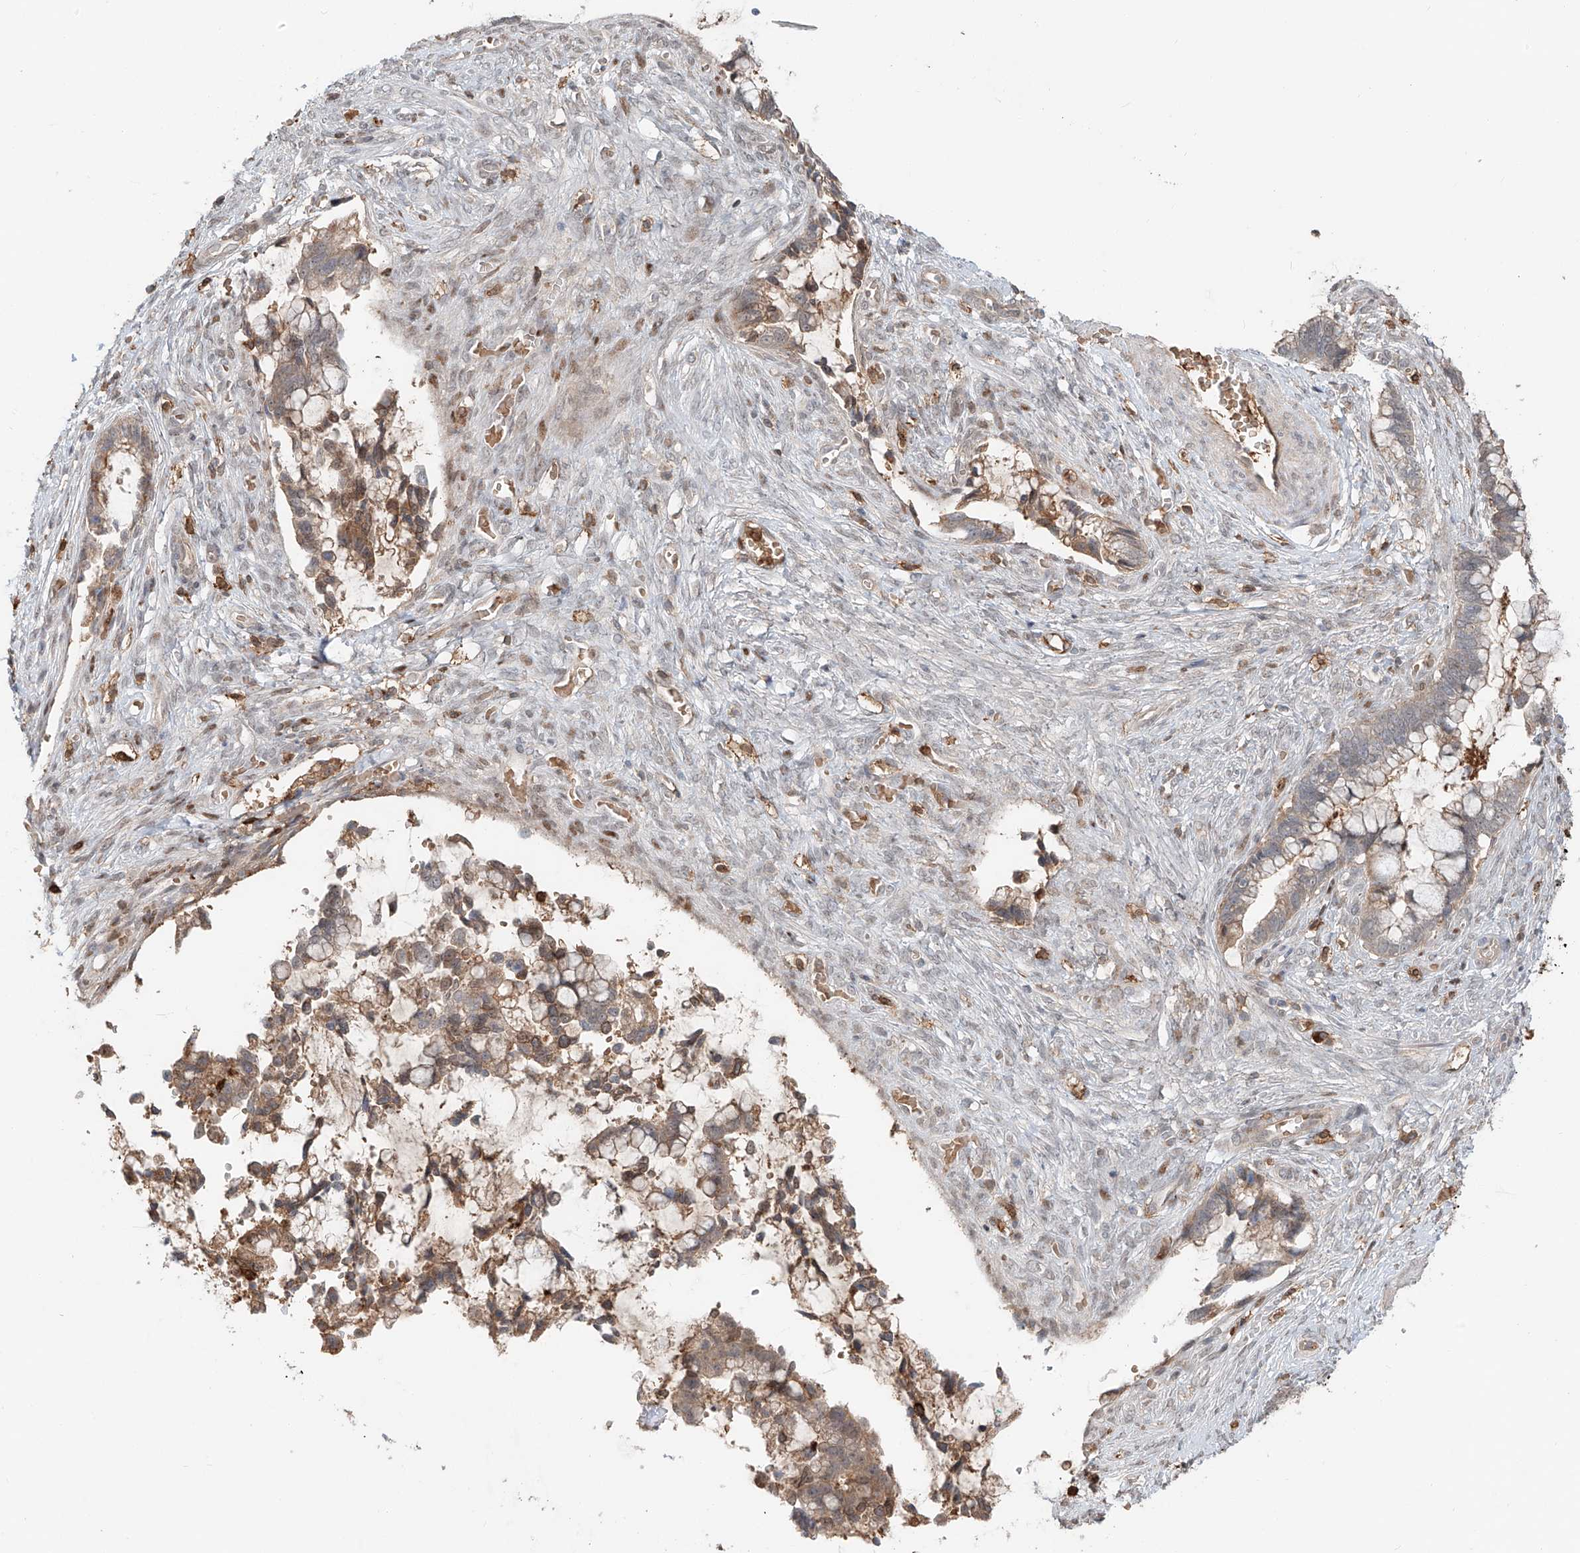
{"staining": {"intensity": "weak", "quantity": "<25%", "location": "cytoplasmic/membranous"}, "tissue": "cervical cancer", "cell_type": "Tumor cells", "image_type": "cancer", "snomed": [{"axis": "morphology", "description": "Adenocarcinoma, NOS"}, {"axis": "topography", "description": "Cervix"}], "caption": "Tumor cells show no significant expression in cervical cancer (adenocarcinoma).", "gene": "CEP162", "patient": {"sex": "female", "age": 44}}